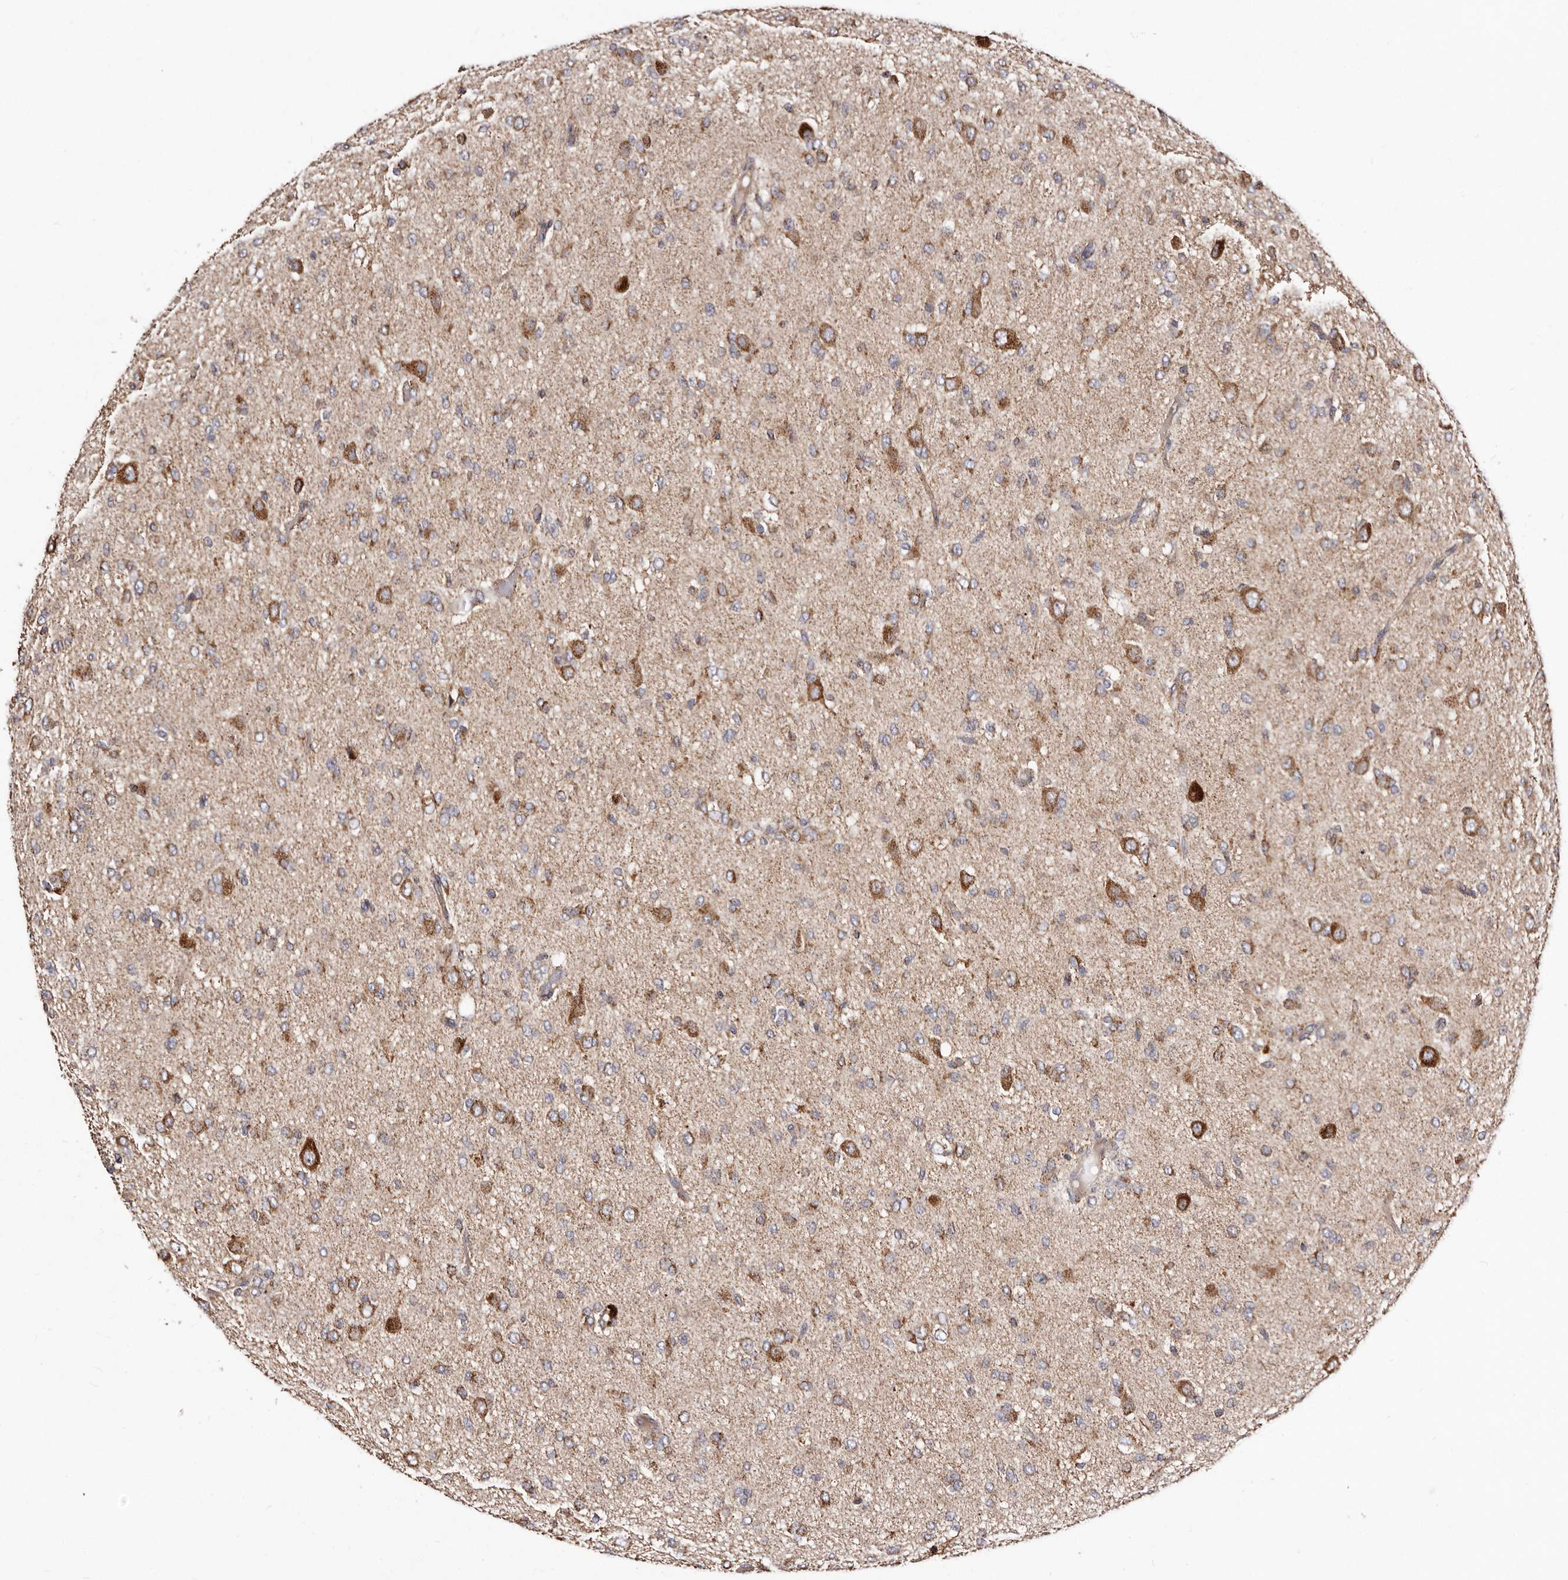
{"staining": {"intensity": "moderate", "quantity": "25%-75%", "location": "cytoplasmic/membranous"}, "tissue": "glioma", "cell_type": "Tumor cells", "image_type": "cancer", "snomed": [{"axis": "morphology", "description": "Glioma, malignant, High grade"}, {"axis": "topography", "description": "Brain"}], "caption": "Immunohistochemistry of malignant high-grade glioma reveals medium levels of moderate cytoplasmic/membranous expression in approximately 25%-75% of tumor cells.", "gene": "LUZP1", "patient": {"sex": "female", "age": 59}}